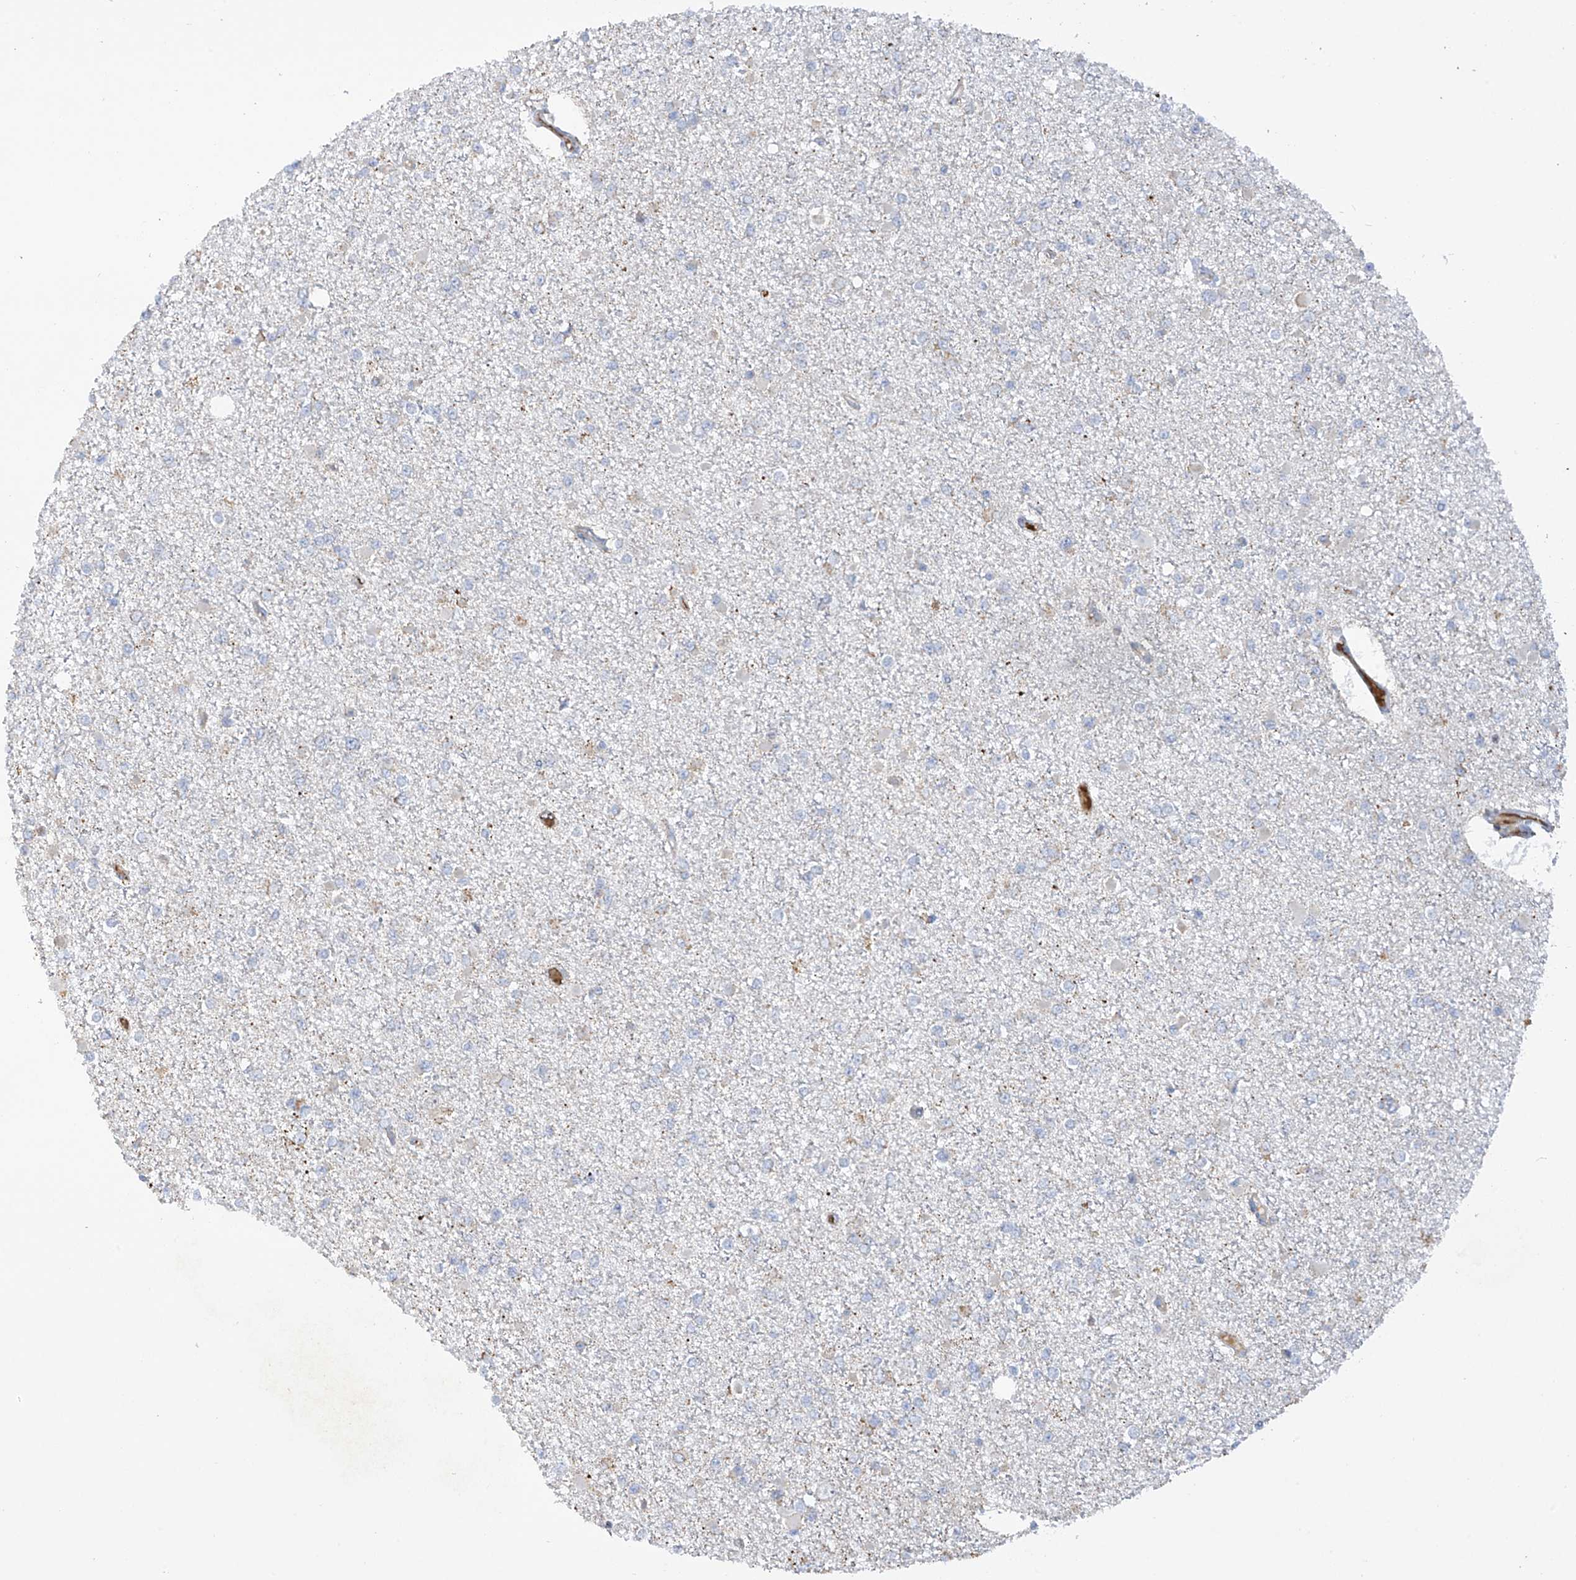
{"staining": {"intensity": "negative", "quantity": "none", "location": "none"}, "tissue": "glioma", "cell_type": "Tumor cells", "image_type": "cancer", "snomed": [{"axis": "morphology", "description": "Glioma, malignant, Low grade"}, {"axis": "topography", "description": "Brain"}], "caption": "Immunohistochemistry histopathology image of neoplastic tissue: glioma stained with DAB demonstrates no significant protein expression in tumor cells. (IHC, brightfield microscopy, high magnification).", "gene": "METTL18", "patient": {"sex": "female", "age": 22}}